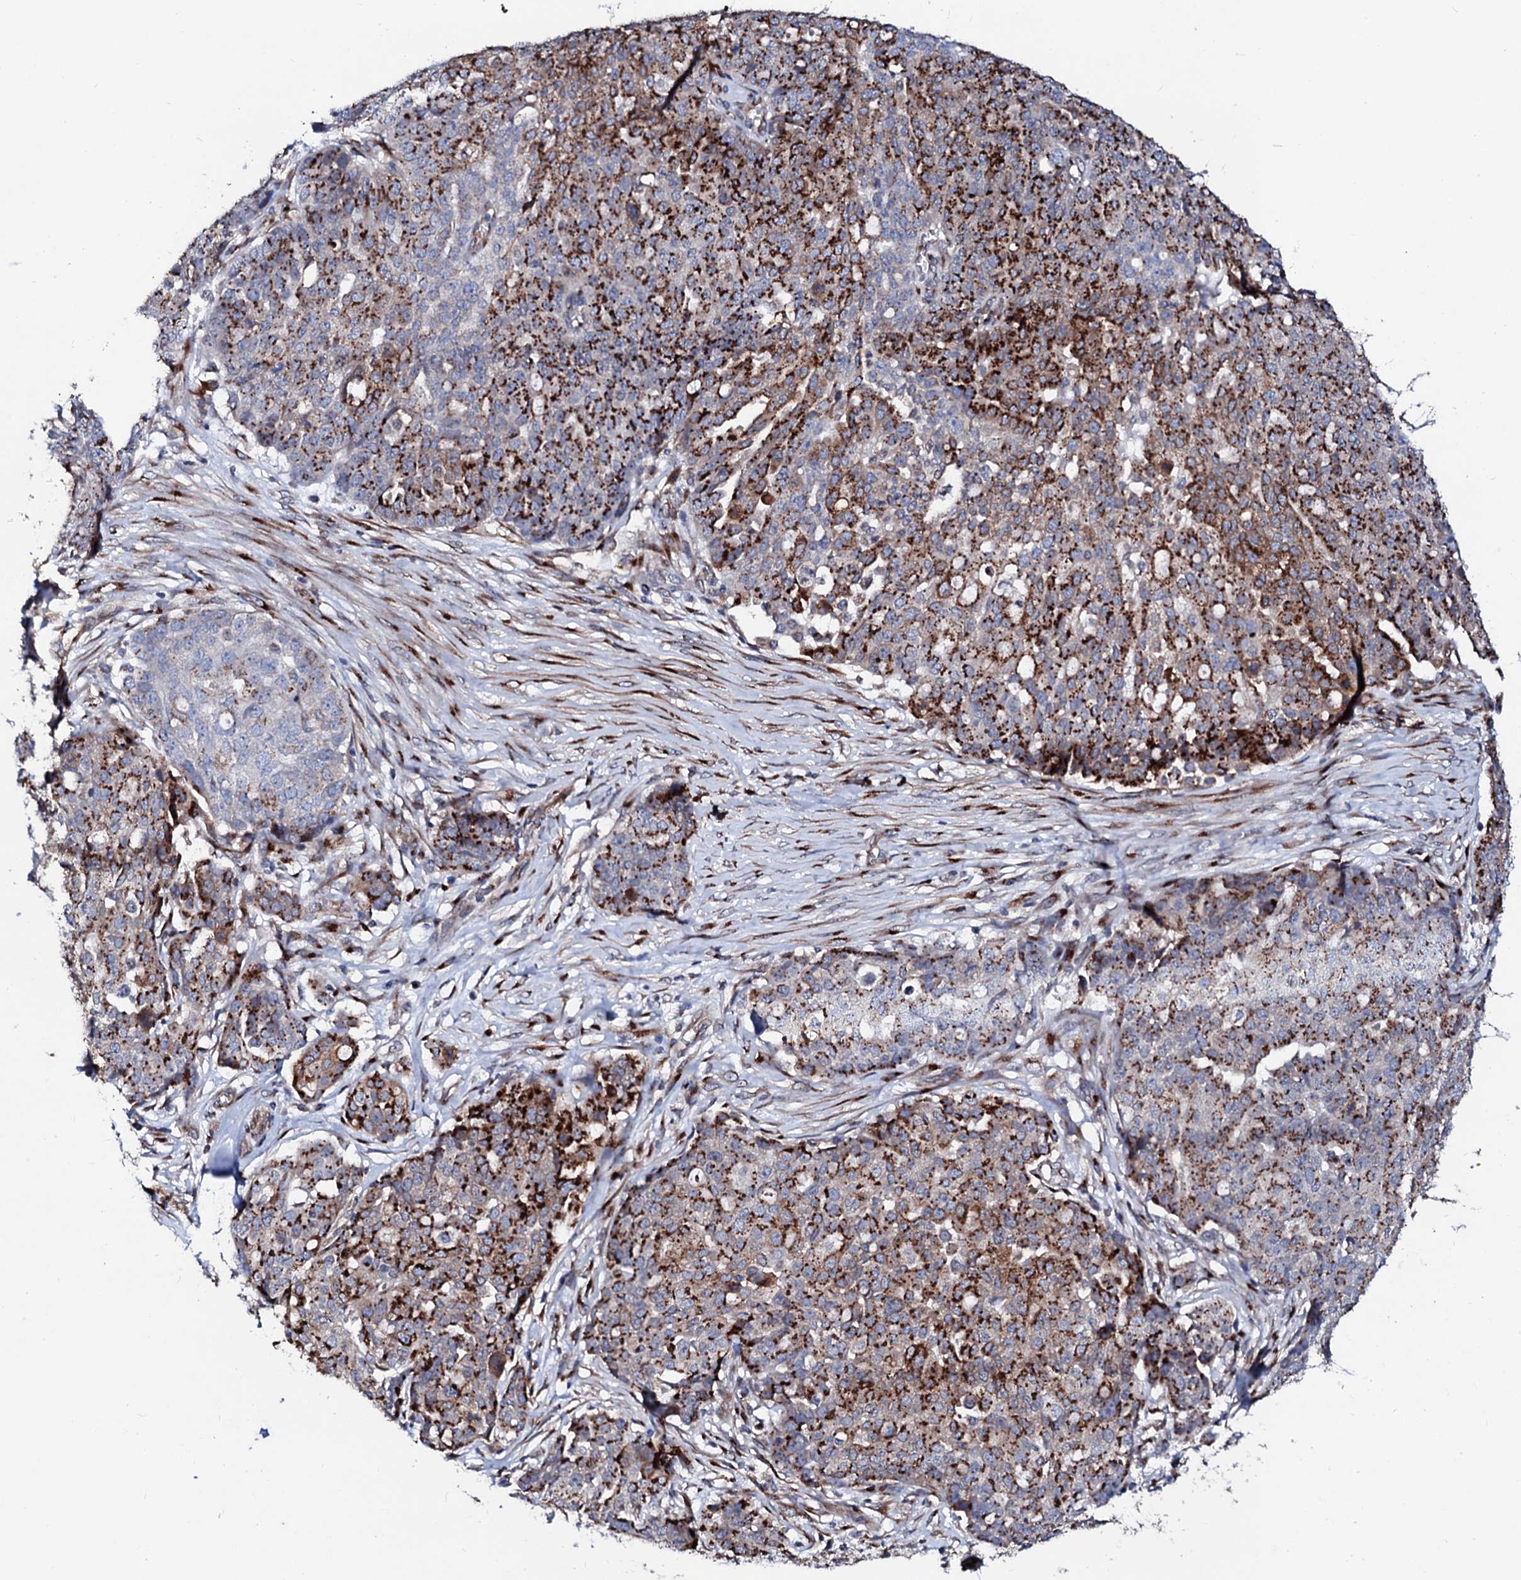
{"staining": {"intensity": "moderate", "quantity": ">75%", "location": "cytoplasmic/membranous"}, "tissue": "ovarian cancer", "cell_type": "Tumor cells", "image_type": "cancer", "snomed": [{"axis": "morphology", "description": "Cystadenocarcinoma, serous, NOS"}, {"axis": "topography", "description": "Soft tissue"}, {"axis": "topography", "description": "Ovary"}], "caption": "A histopathology image of human ovarian cancer (serous cystadenocarcinoma) stained for a protein displays moderate cytoplasmic/membranous brown staining in tumor cells.", "gene": "TMCO3", "patient": {"sex": "female", "age": 57}}